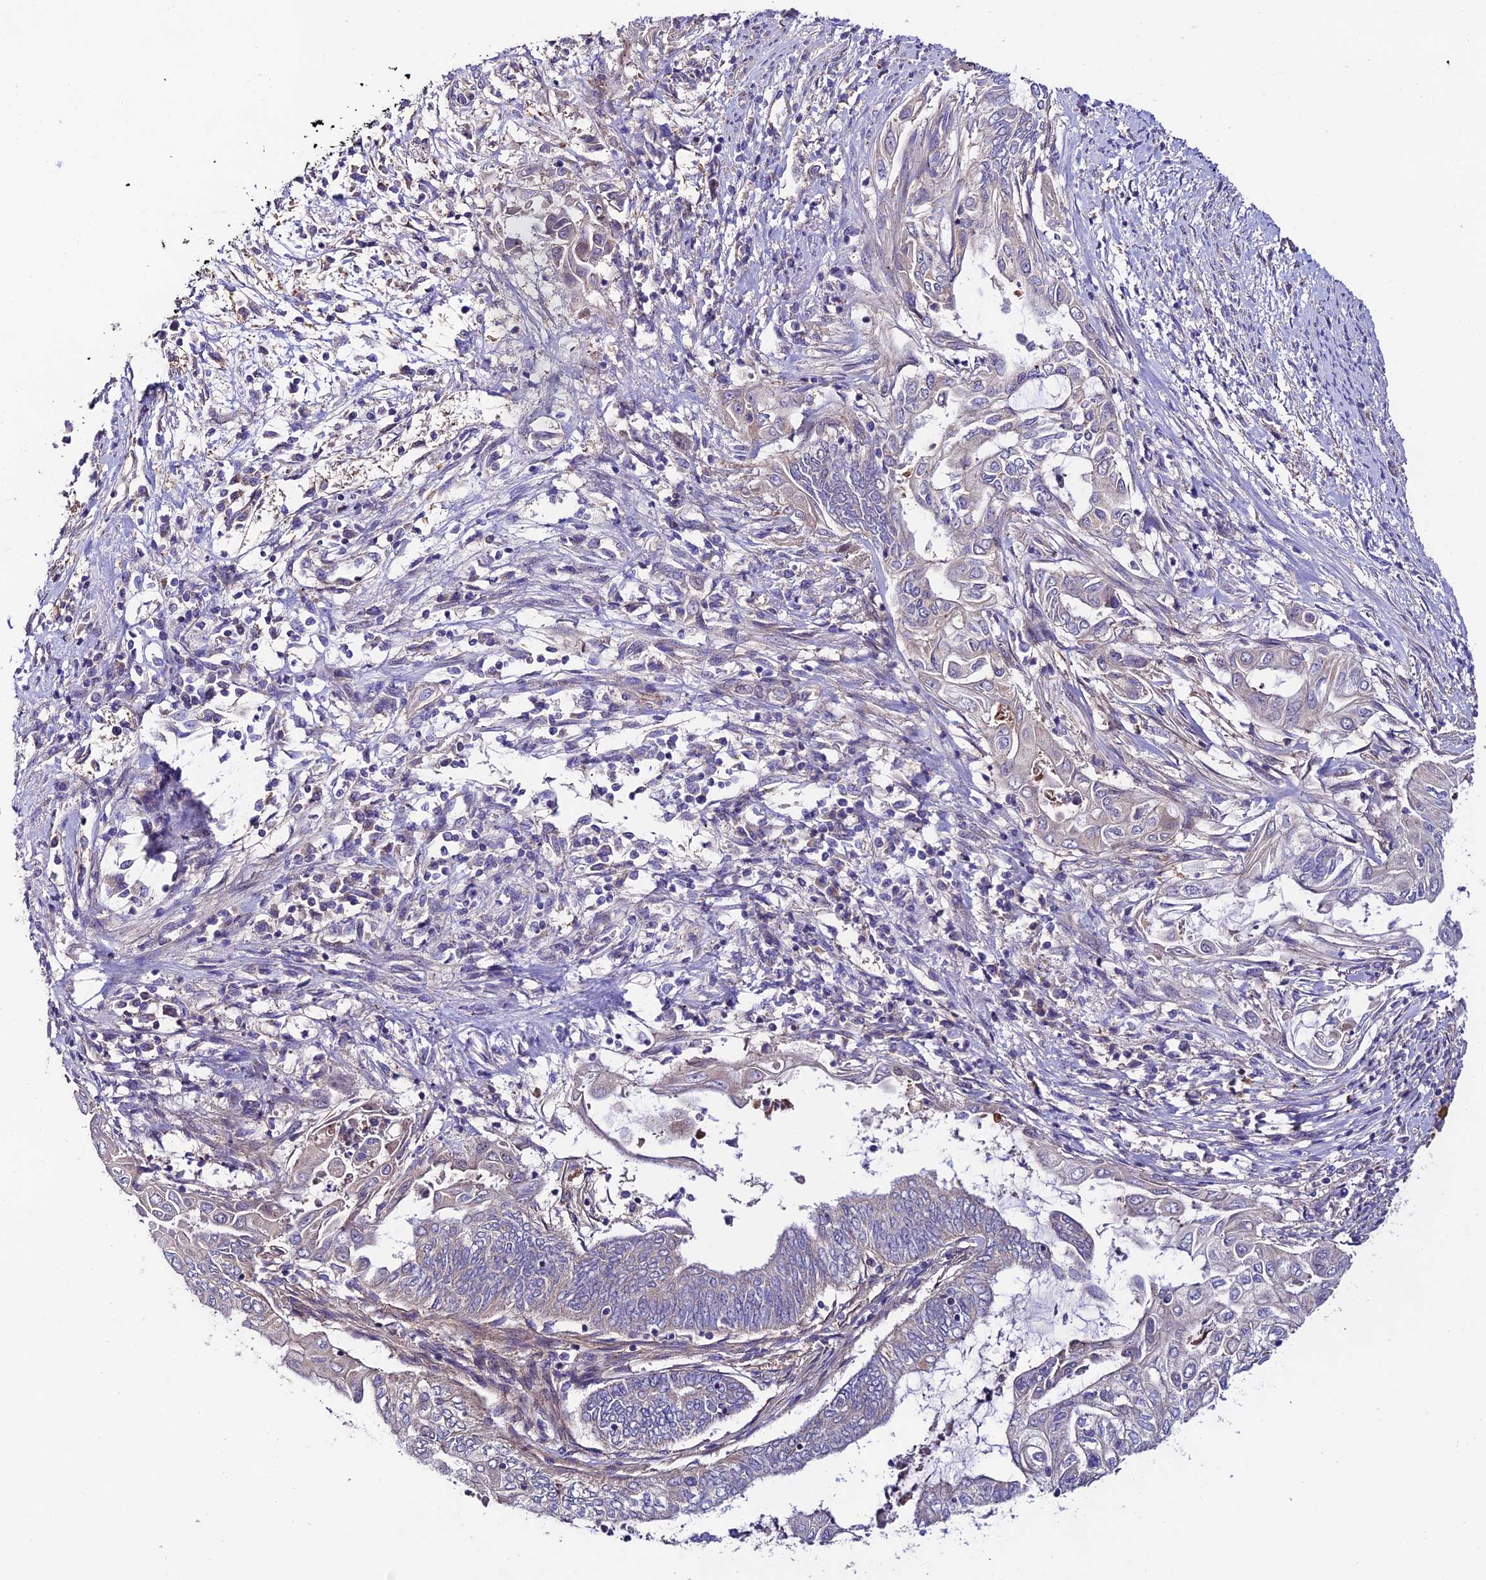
{"staining": {"intensity": "negative", "quantity": "none", "location": "none"}, "tissue": "endometrial cancer", "cell_type": "Tumor cells", "image_type": "cancer", "snomed": [{"axis": "morphology", "description": "Adenocarcinoma, NOS"}, {"axis": "topography", "description": "Uterus"}, {"axis": "topography", "description": "Endometrium"}], "caption": "This histopathology image is of endometrial cancer stained with immunohistochemistry to label a protein in brown with the nuclei are counter-stained blue. There is no positivity in tumor cells.", "gene": "BRME1", "patient": {"sex": "female", "age": 70}}